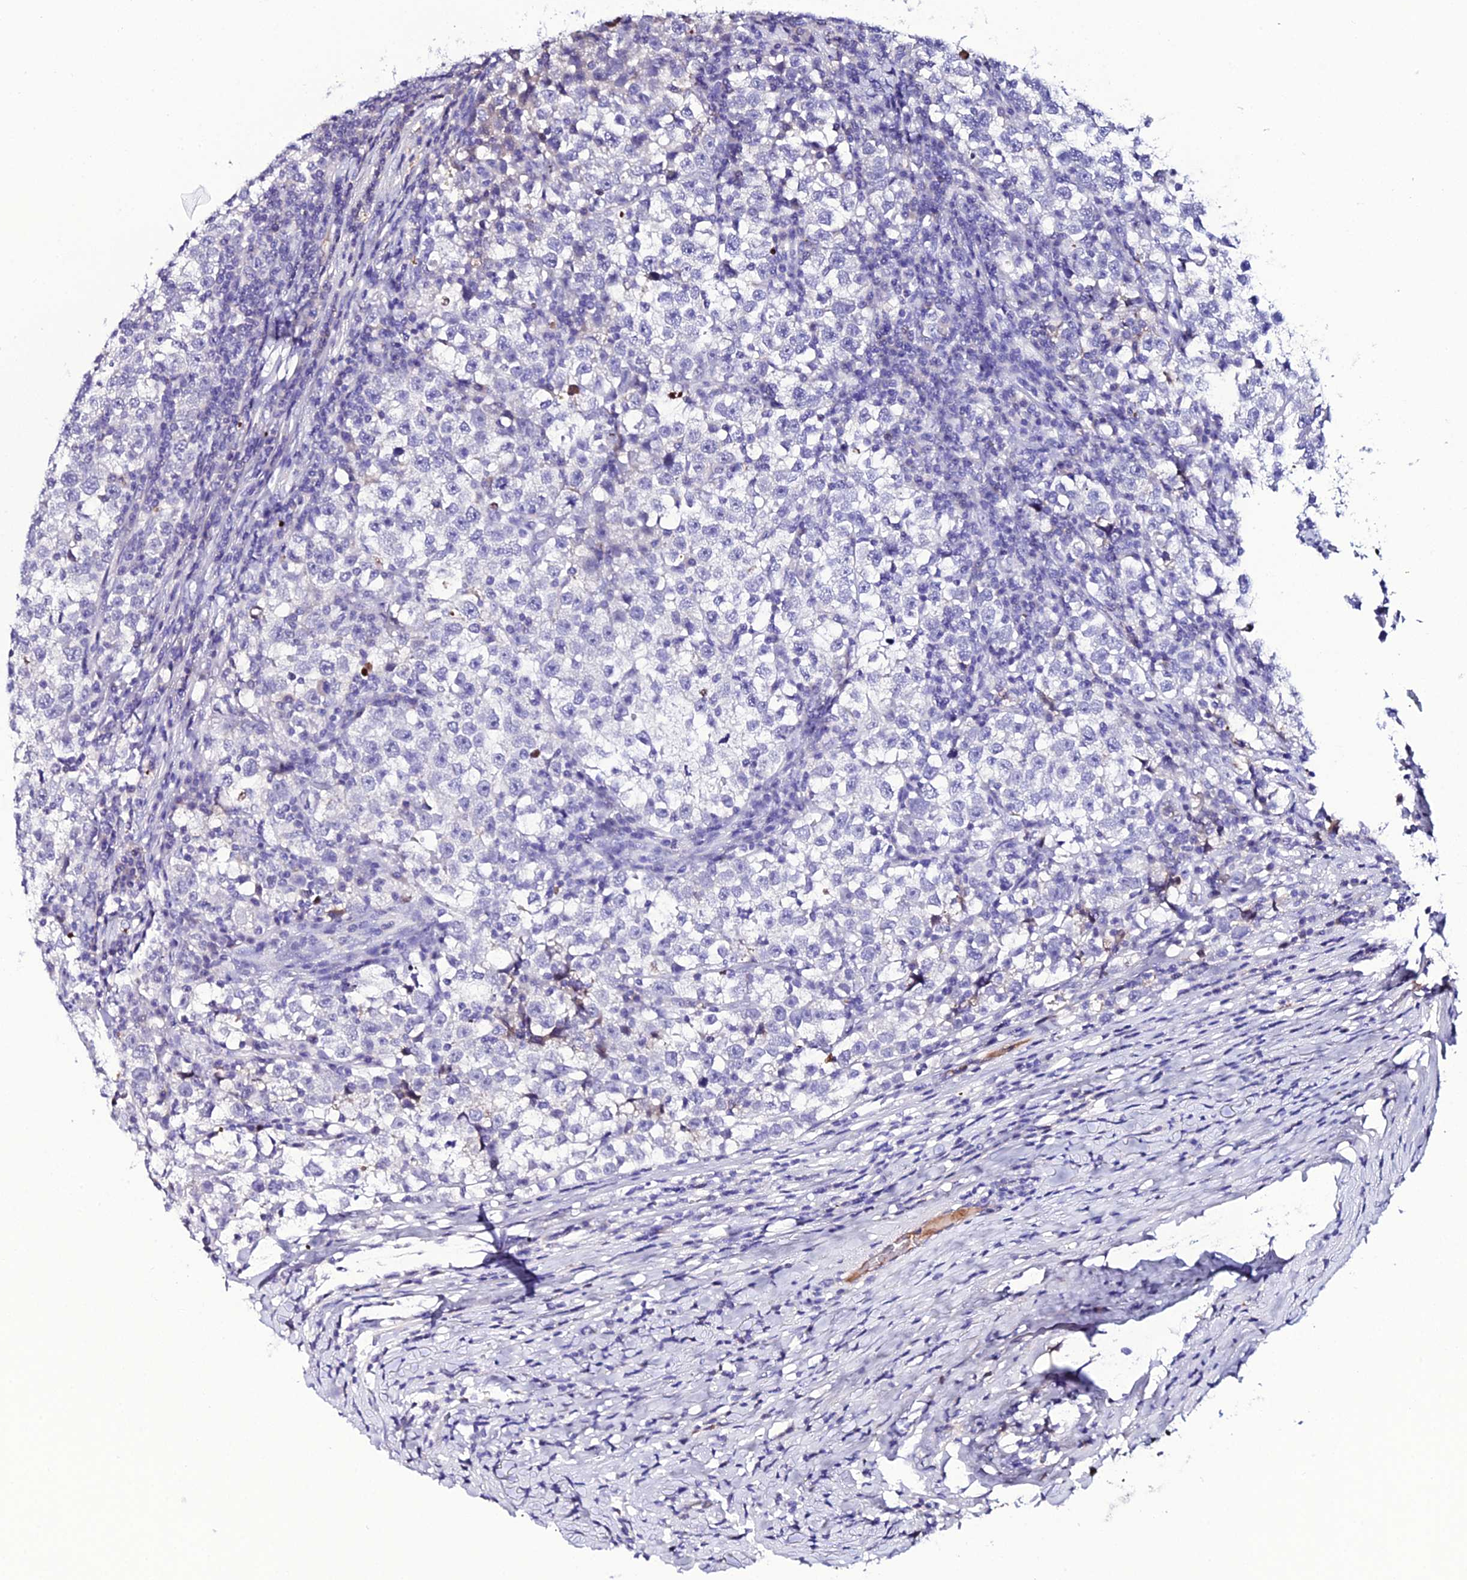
{"staining": {"intensity": "negative", "quantity": "none", "location": "none"}, "tissue": "testis cancer", "cell_type": "Tumor cells", "image_type": "cancer", "snomed": [{"axis": "morphology", "description": "Normal tissue, NOS"}, {"axis": "morphology", "description": "Seminoma, NOS"}, {"axis": "topography", "description": "Testis"}], "caption": "Immunohistochemical staining of human testis seminoma reveals no significant expression in tumor cells.", "gene": "DEFB132", "patient": {"sex": "male", "age": 43}}